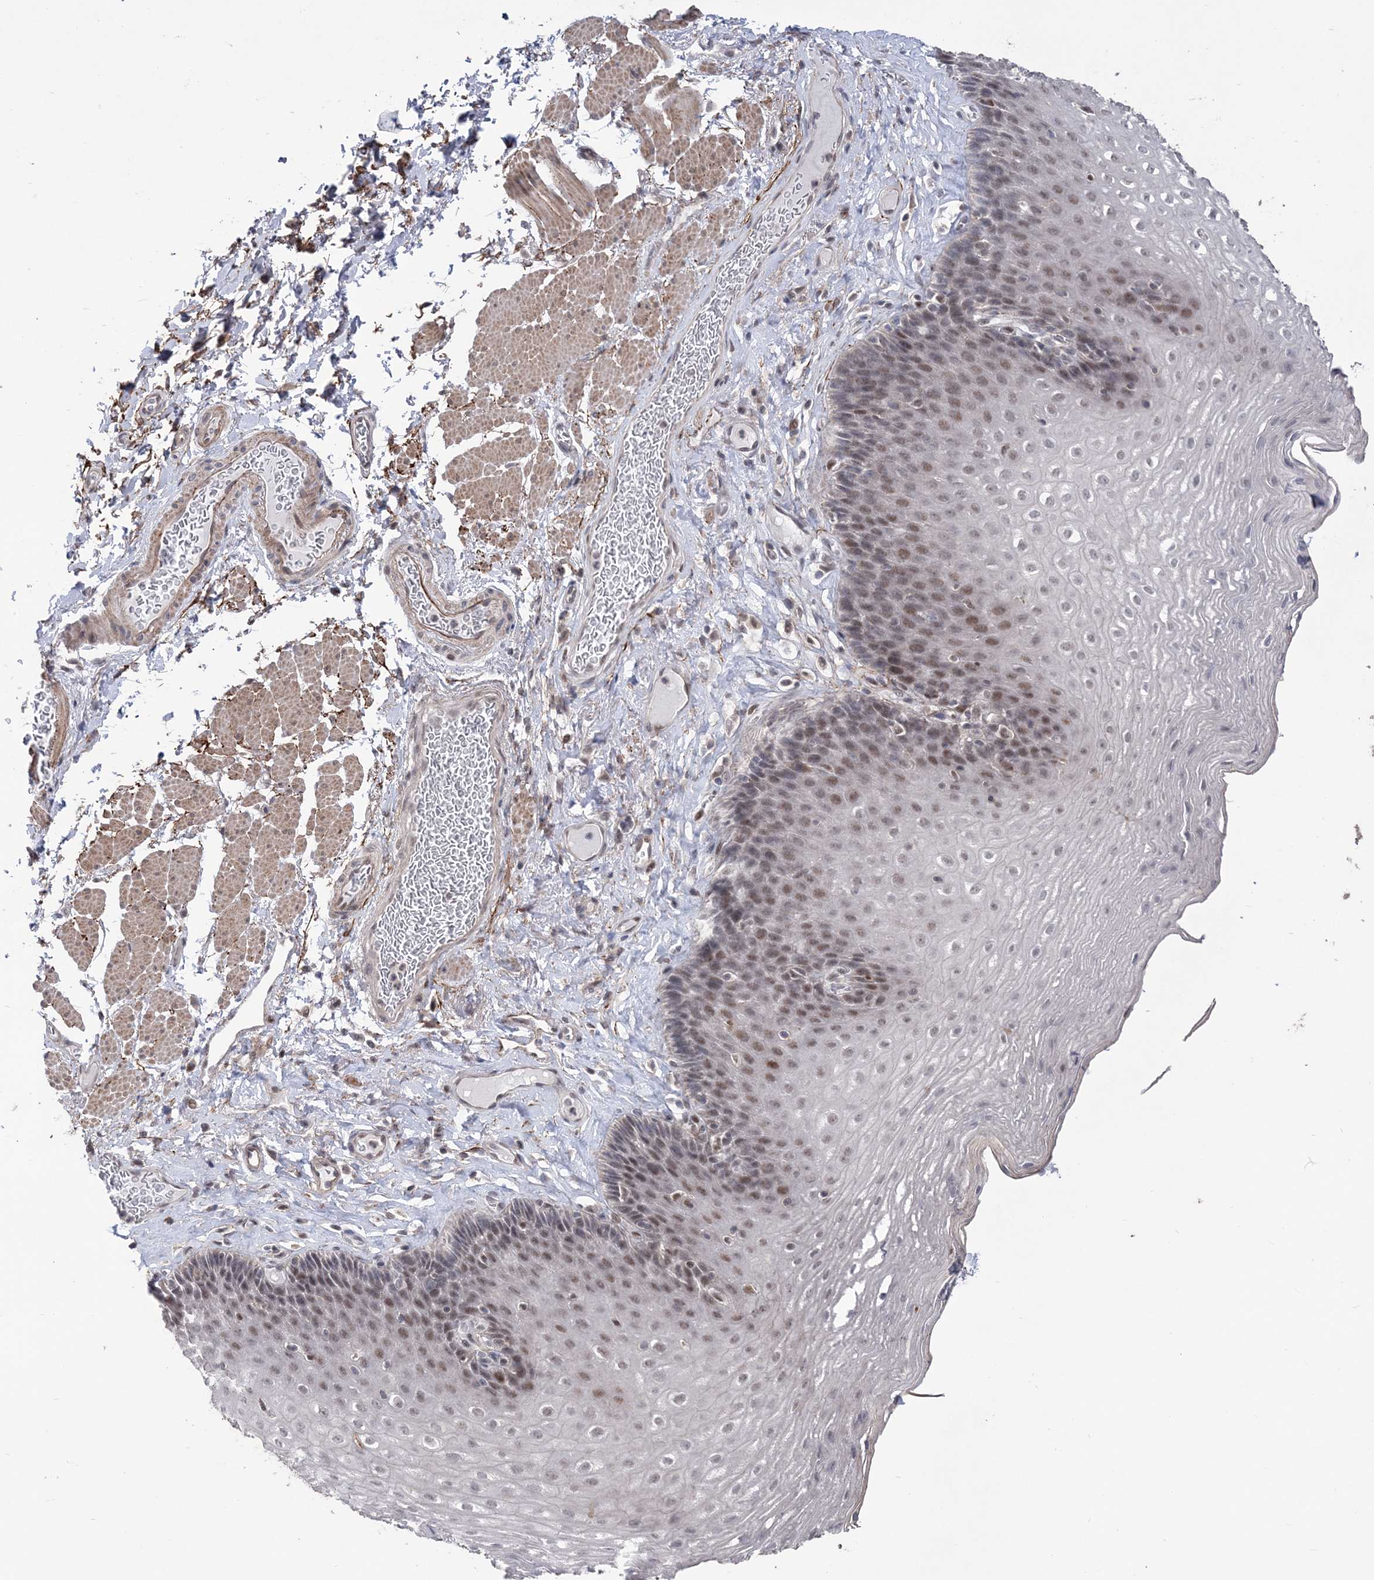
{"staining": {"intensity": "moderate", "quantity": "25%-75%", "location": "nuclear"}, "tissue": "esophagus", "cell_type": "Squamous epithelial cells", "image_type": "normal", "snomed": [{"axis": "morphology", "description": "Normal tissue, NOS"}, {"axis": "topography", "description": "Esophagus"}], "caption": "A high-resolution micrograph shows IHC staining of benign esophagus, which exhibits moderate nuclear expression in about 25%-75% of squamous epithelial cells. (DAB IHC, brown staining for protein, blue staining for nuclei).", "gene": "BOD1L1", "patient": {"sex": "female", "age": 66}}